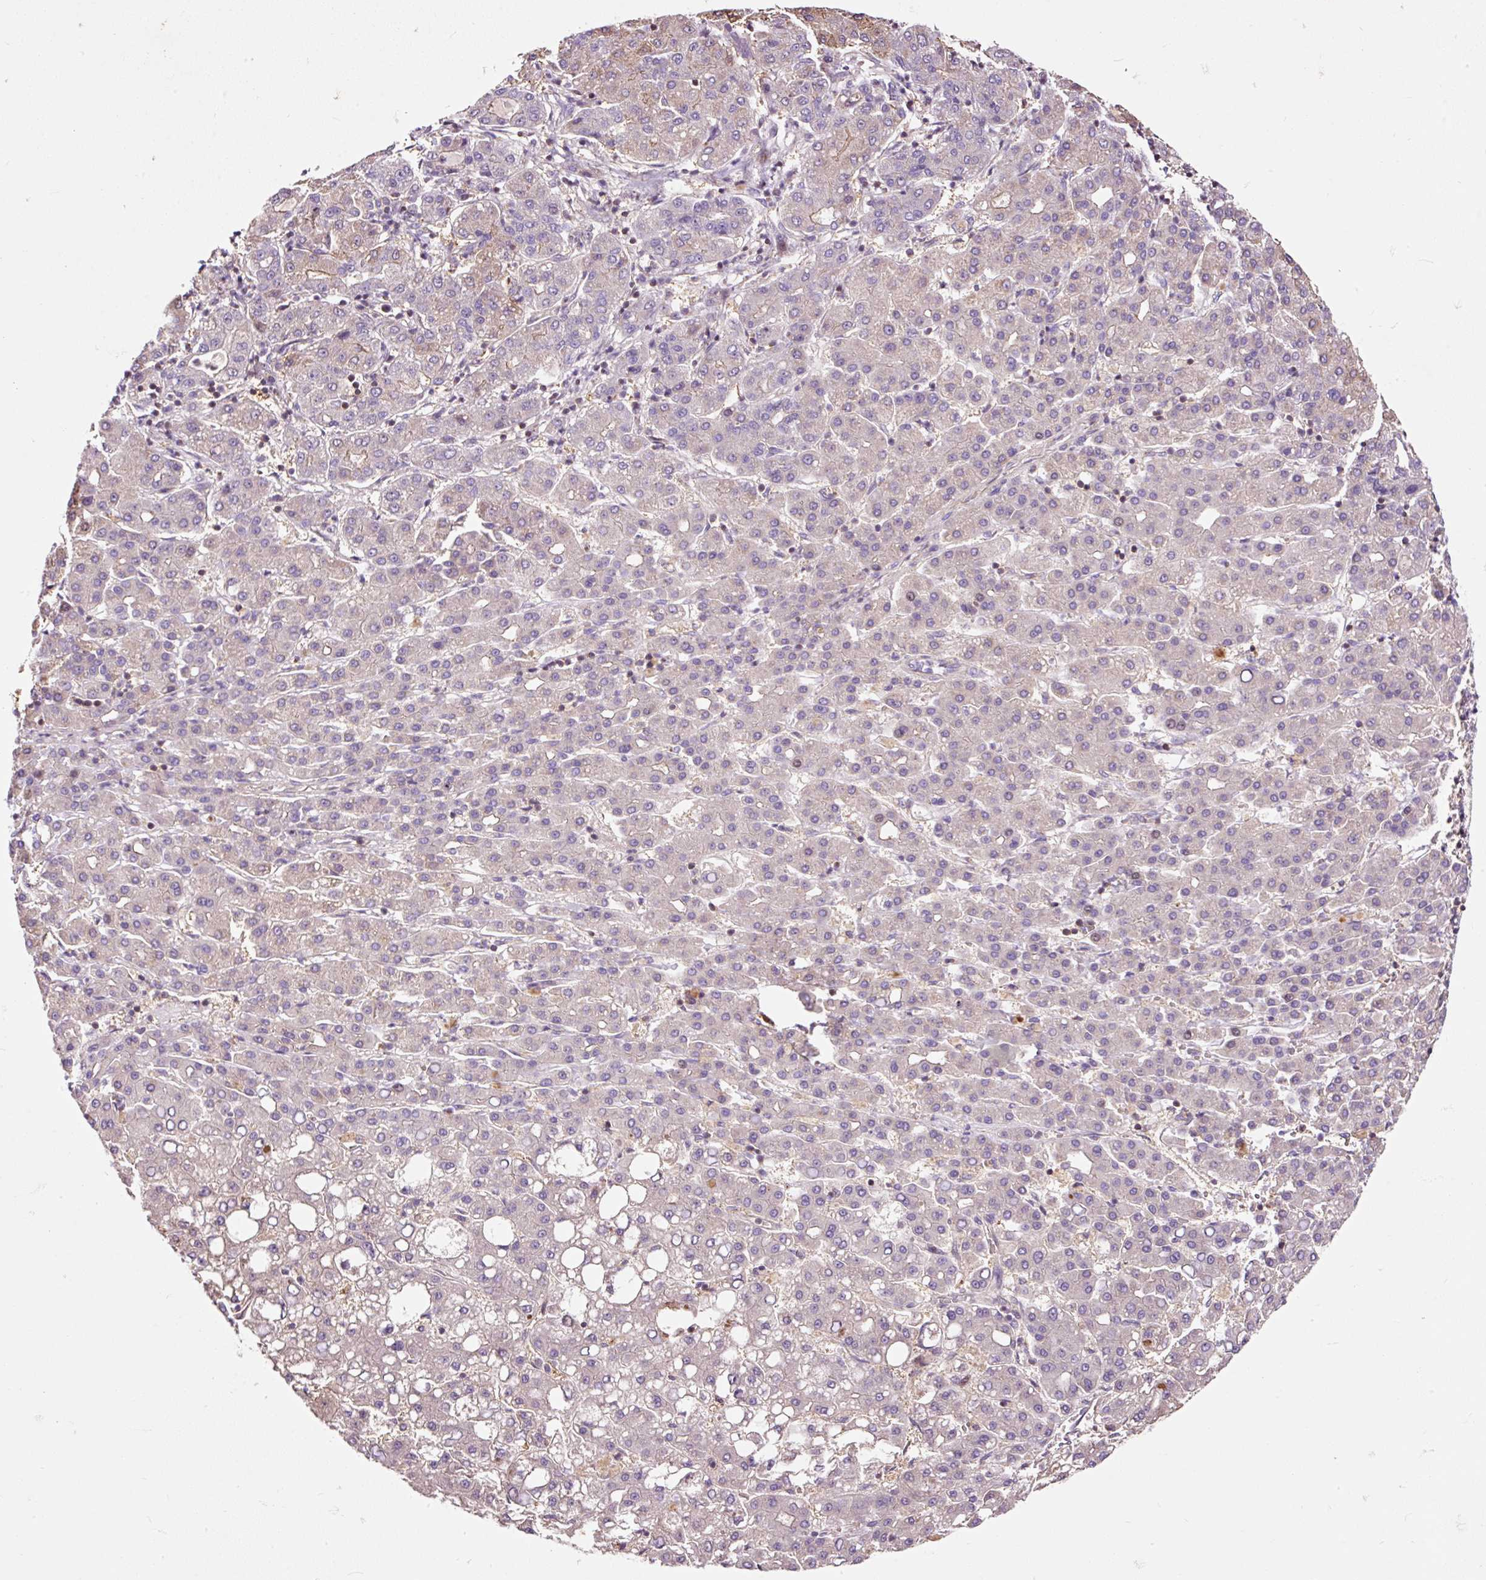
{"staining": {"intensity": "weak", "quantity": "<25%", "location": "cytoplasmic/membranous"}, "tissue": "liver cancer", "cell_type": "Tumor cells", "image_type": "cancer", "snomed": [{"axis": "morphology", "description": "Carcinoma, Hepatocellular, NOS"}, {"axis": "topography", "description": "Liver"}], "caption": "Liver cancer (hepatocellular carcinoma) was stained to show a protein in brown. There is no significant positivity in tumor cells. (Stains: DAB immunohistochemistry with hematoxylin counter stain, Microscopy: brightfield microscopy at high magnification).", "gene": "BOLA3", "patient": {"sex": "male", "age": 65}}